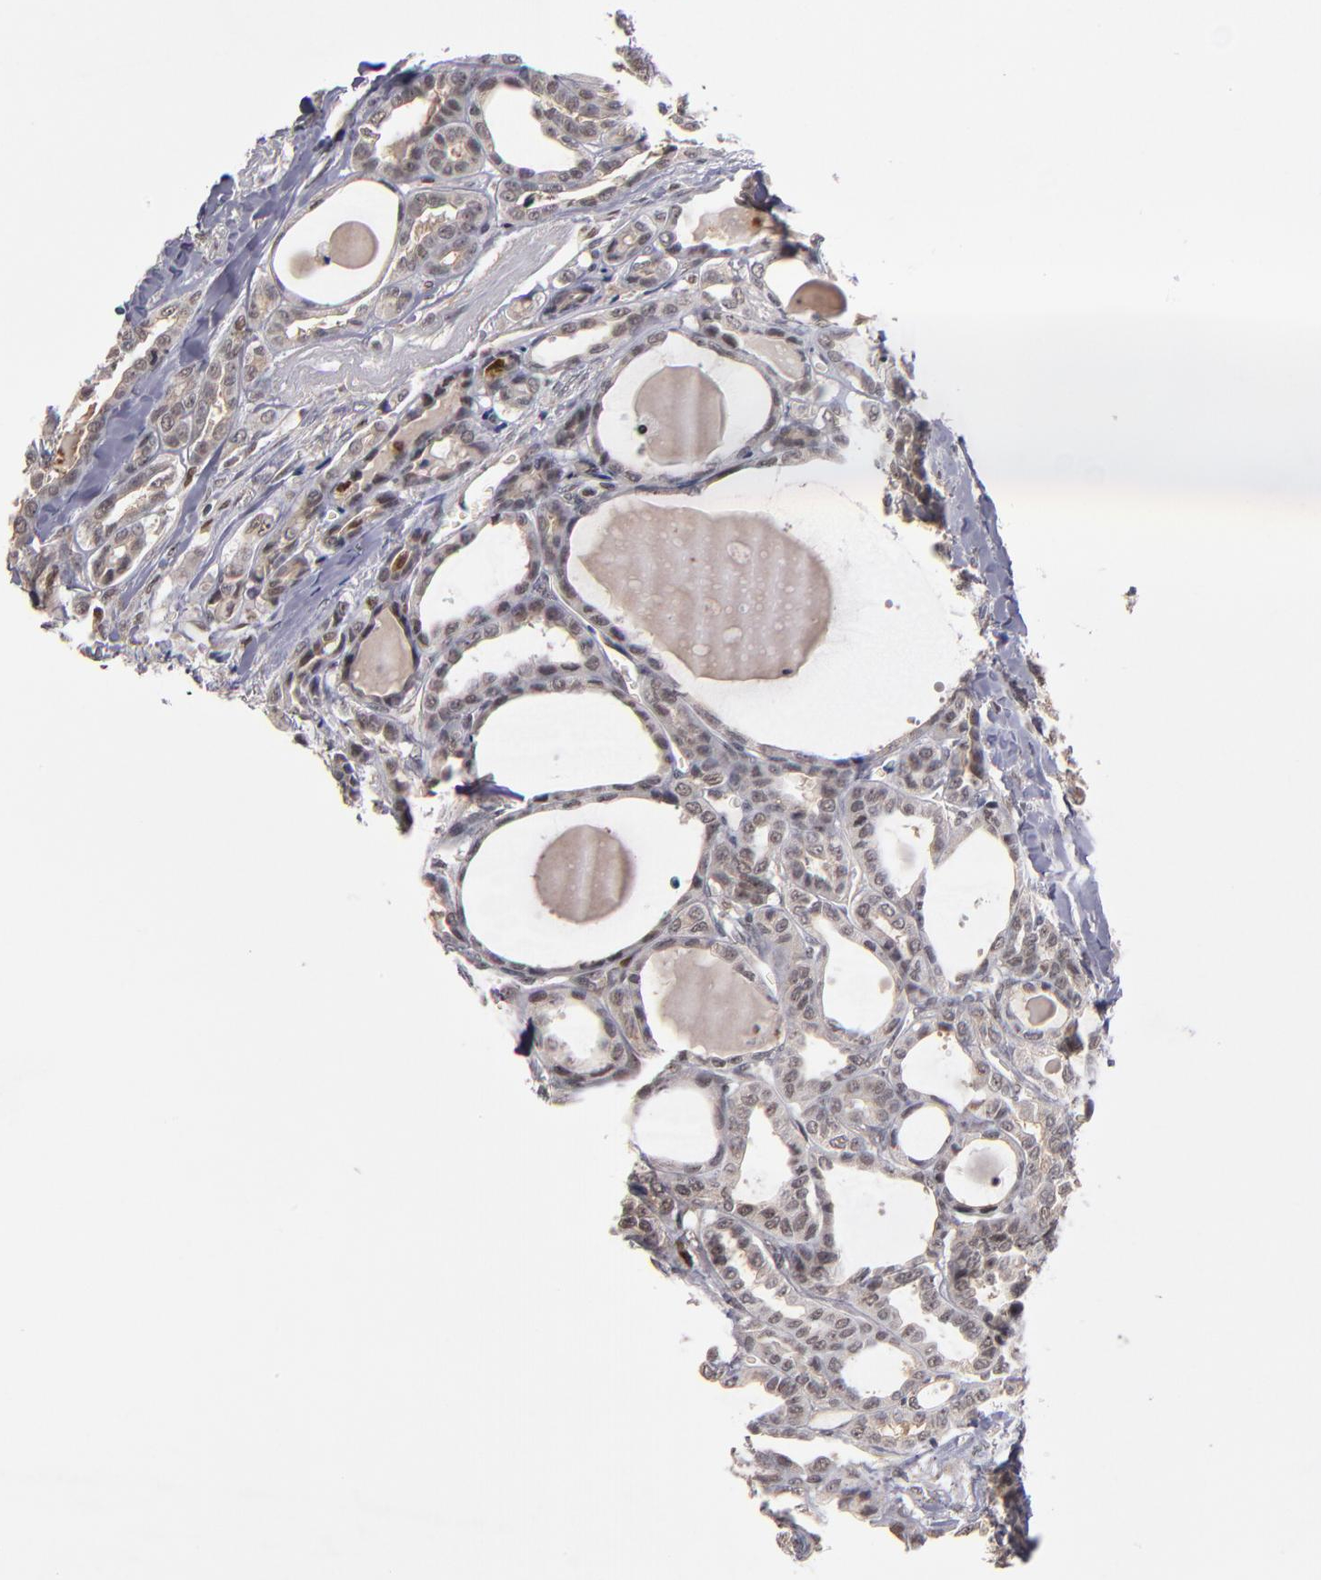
{"staining": {"intensity": "weak", "quantity": "<25%", "location": "nuclear"}, "tissue": "thyroid cancer", "cell_type": "Tumor cells", "image_type": "cancer", "snomed": [{"axis": "morphology", "description": "Carcinoma, NOS"}, {"axis": "topography", "description": "Thyroid gland"}], "caption": "The micrograph displays no significant staining in tumor cells of thyroid cancer (carcinoma).", "gene": "KDM6A", "patient": {"sex": "female", "age": 91}}